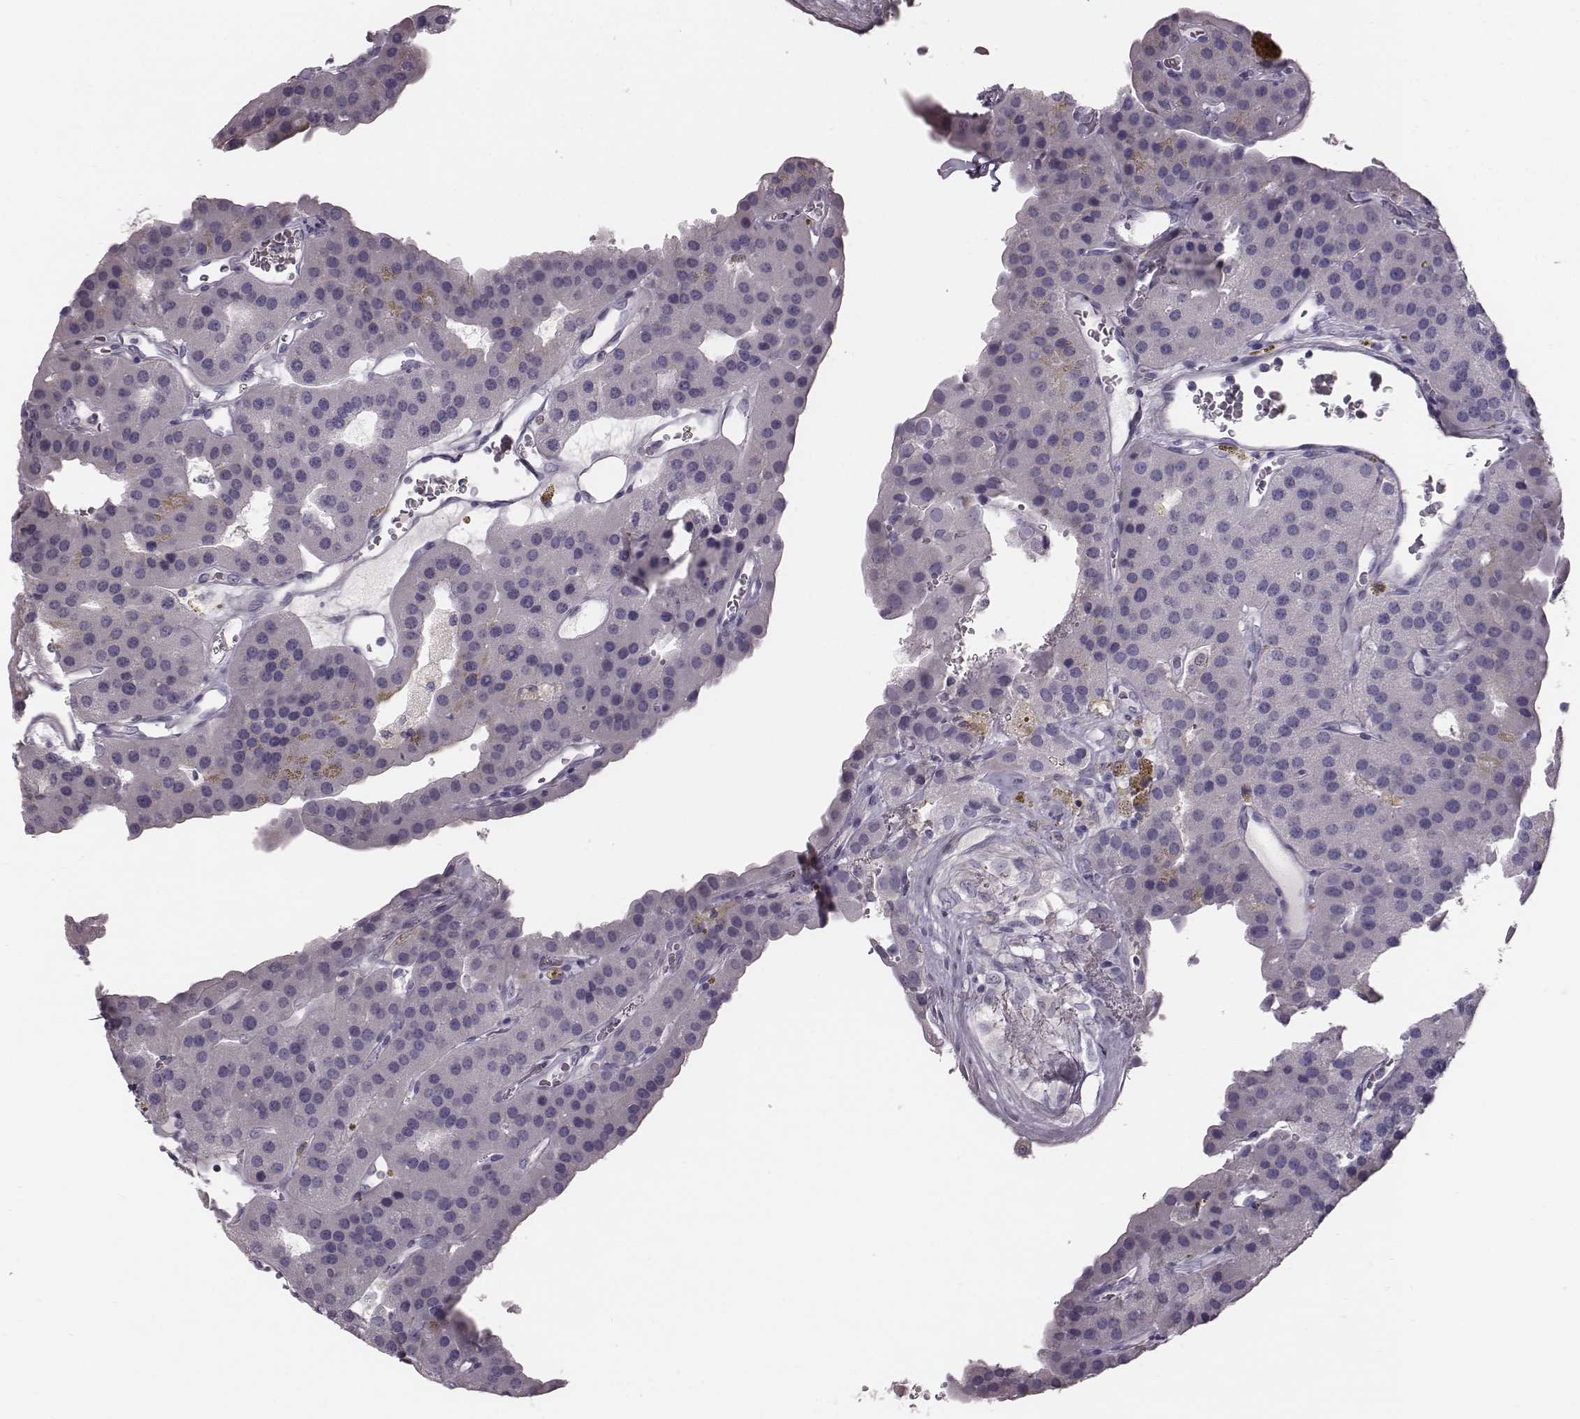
{"staining": {"intensity": "negative", "quantity": "none", "location": "none"}, "tissue": "parathyroid gland", "cell_type": "Glandular cells", "image_type": "normal", "snomed": [{"axis": "morphology", "description": "Normal tissue, NOS"}, {"axis": "morphology", "description": "Adenoma, NOS"}, {"axis": "topography", "description": "Parathyroid gland"}], "caption": "IHC histopathology image of unremarkable parathyroid gland: human parathyroid gland stained with DAB (3,3'-diaminobenzidine) exhibits no significant protein positivity in glandular cells. Nuclei are stained in blue.", "gene": "CRISP1", "patient": {"sex": "female", "age": 86}}